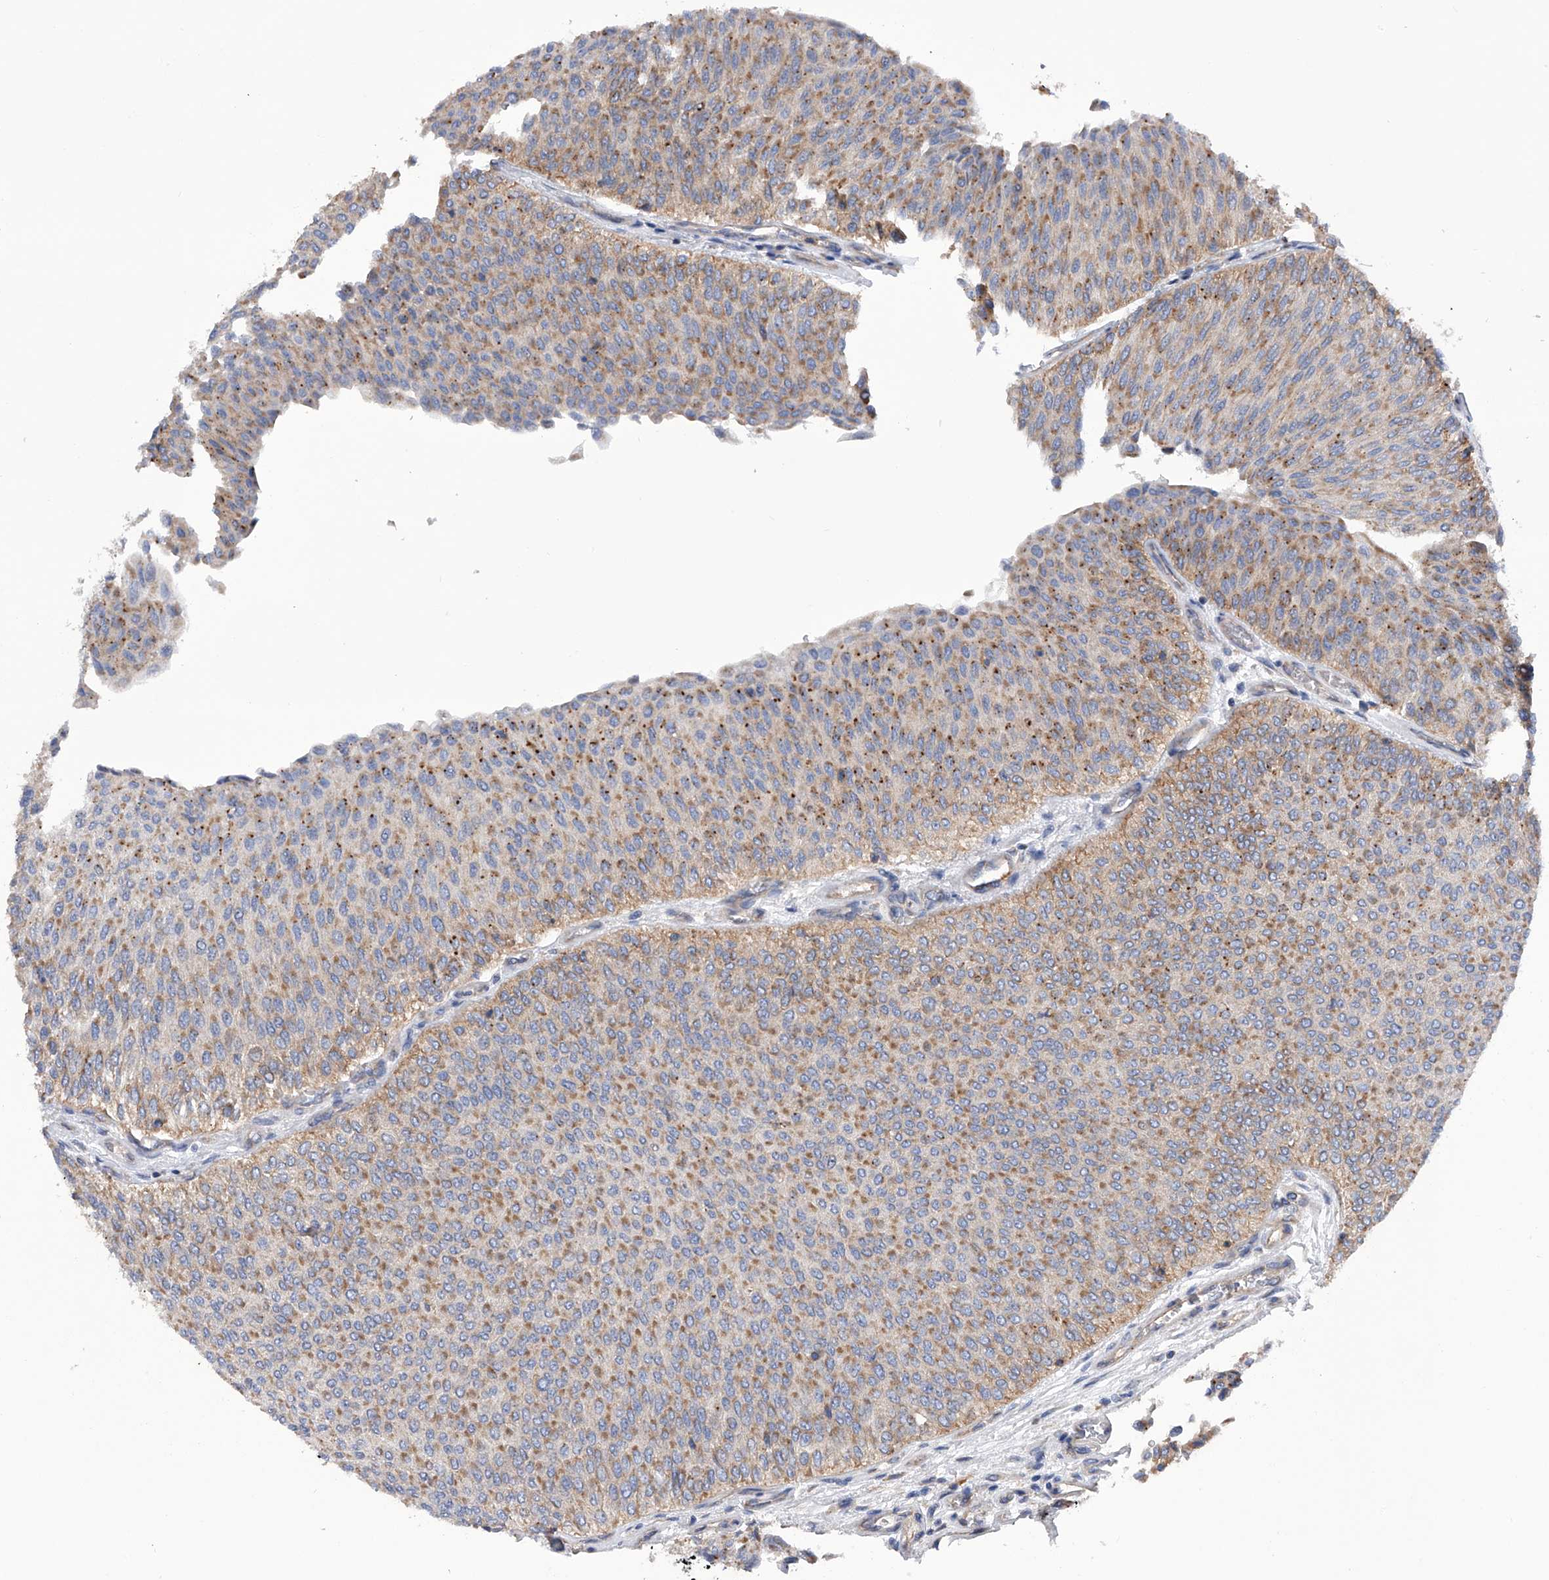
{"staining": {"intensity": "moderate", "quantity": "25%-75%", "location": "cytoplasmic/membranous"}, "tissue": "urothelial cancer", "cell_type": "Tumor cells", "image_type": "cancer", "snomed": [{"axis": "morphology", "description": "Urothelial carcinoma, Low grade"}, {"axis": "topography", "description": "Urinary bladder"}], "caption": "Urothelial carcinoma (low-grade) tissue demonstrates moderate cytoplasmic/membranous staining in approximately 25%-75% of tumor cells, visualized by immunohistochemistry.", "gene": "MLYCD", "patient": {"sex": "male", "age": 78}}